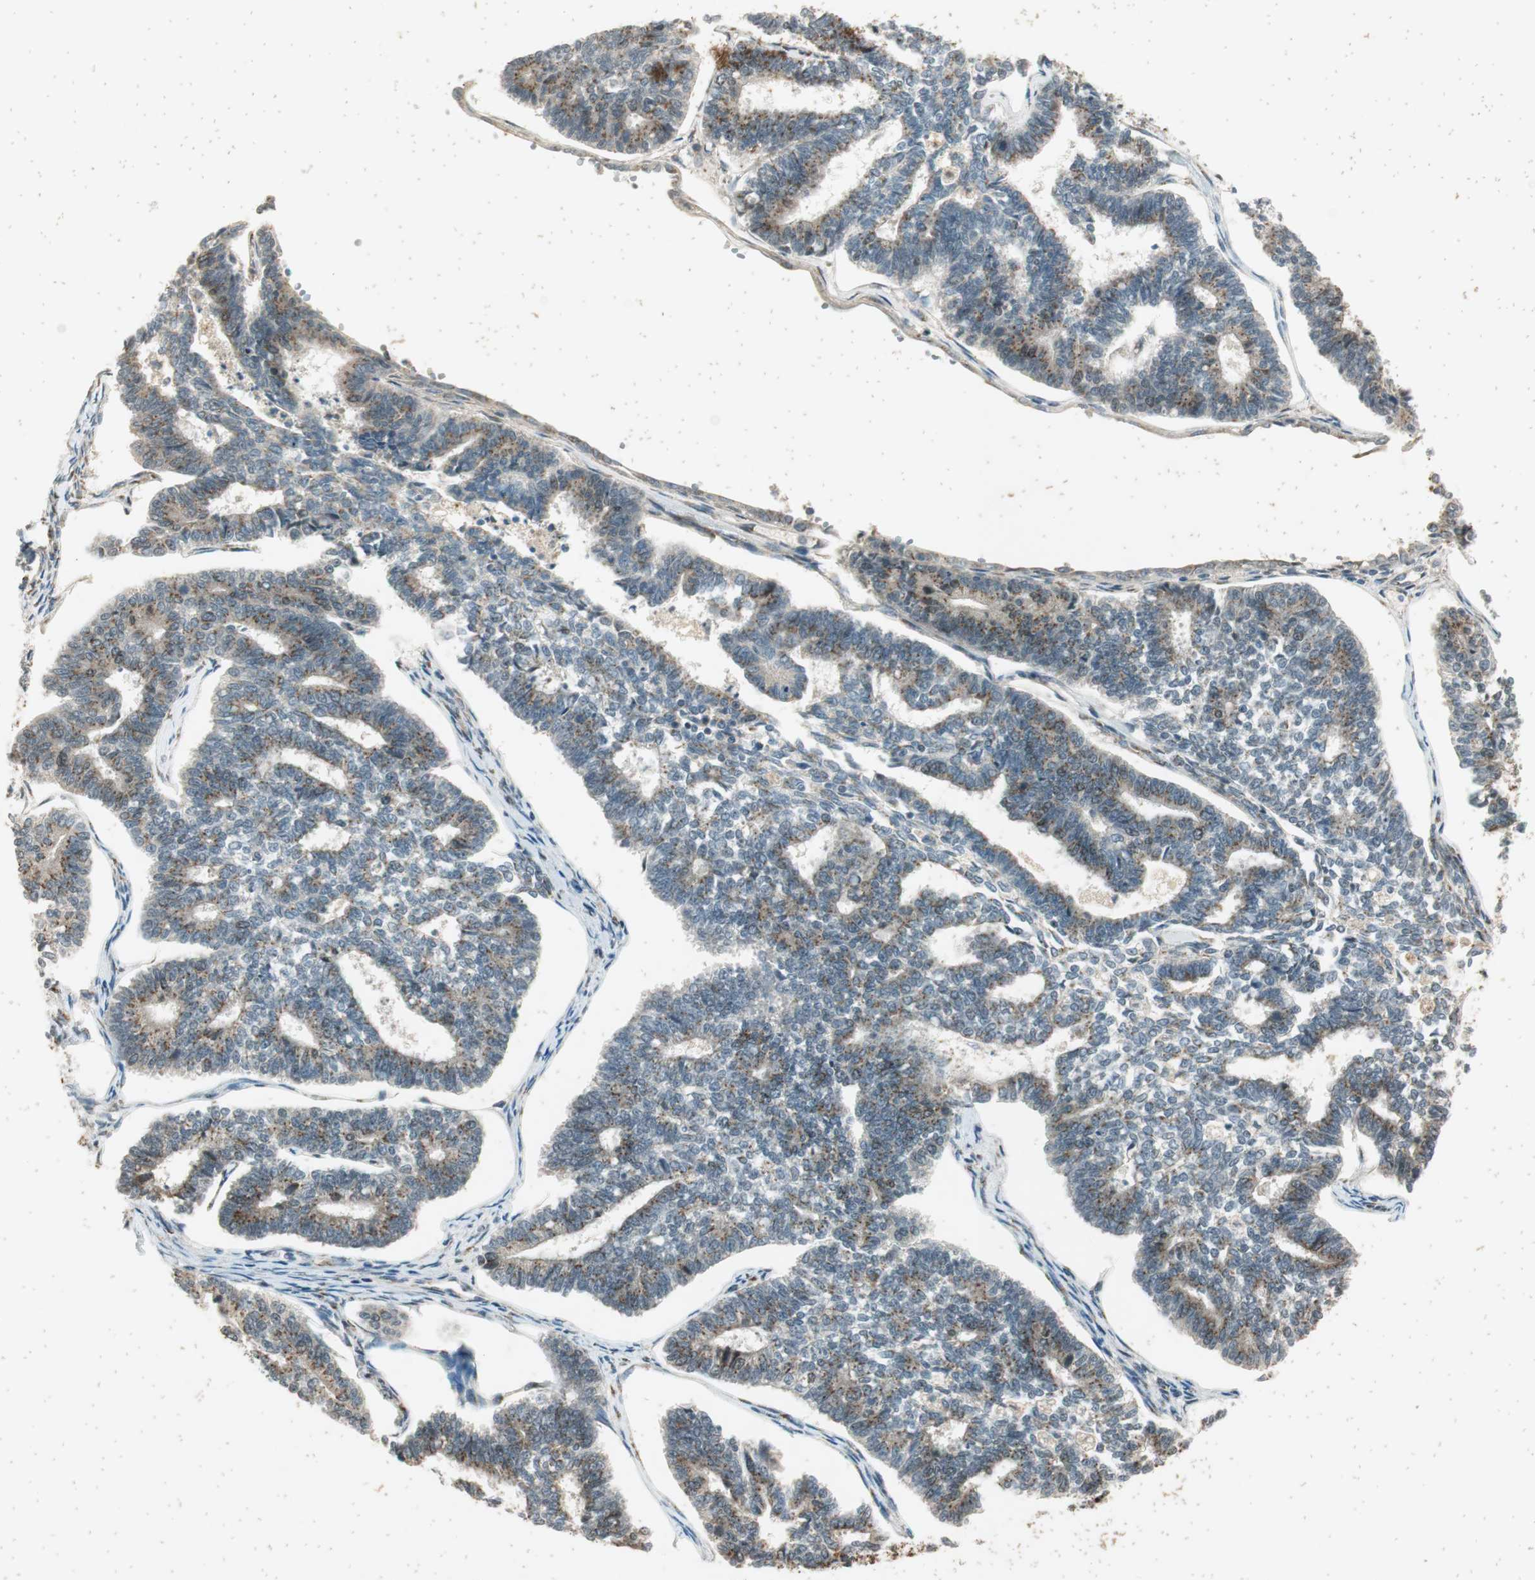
{"staining": {"intensity": "weak", "quantity": "25%-75%", "location": "cytoplasmic/membranous"}, "tissue": "endometrial cancer", "cell_type": "Tumor cells", "image_type": "cancer", "snomed": [{"axis": "morphology", "description": "Adenocarcinoma, NOS"}, {"axis": "topography", "description": "Endometrium"}], "caption": "IHC micrograph of neoplastic tissue: endometrial cancer stained using immunohistochemistry exhibits low levels of weak protein expression localized specifically in the cytoplasmic/membranous of tumor cells, appearing as a cytoplasmic/membranous brown color.", "gene": "NEO1", "patient": {"sex": "female", "age": 70}}